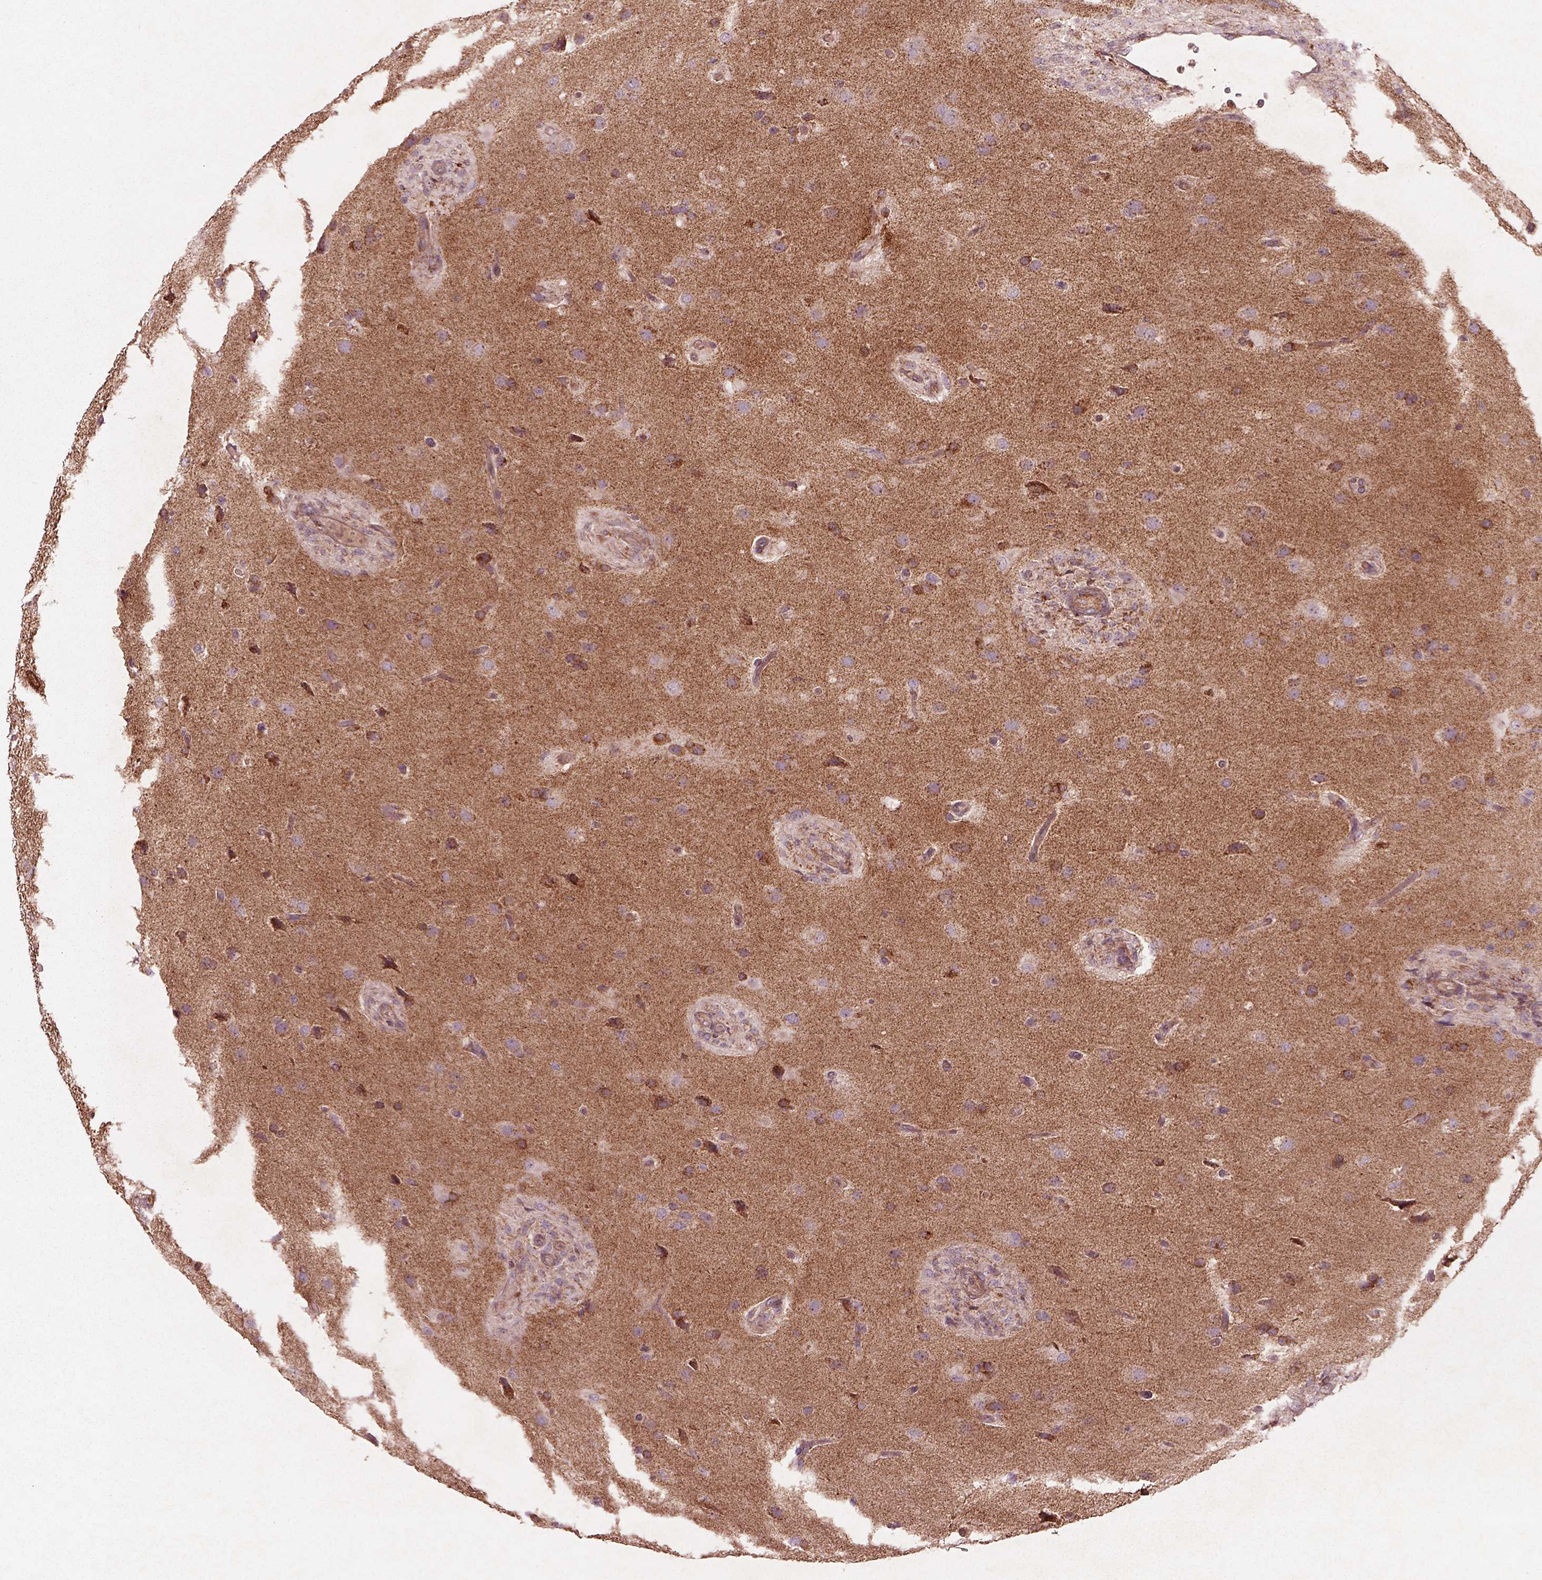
{"staining": {"intensity": "weak", "quantity": ">75%", "location": "cytoplasmic/membranous"}, "tissue": "glioma", "cell_type": "Tumor cells", "image_type": "cancer", "snomed": [{"axis": "morphology", "description": "Glioma, malignant, High grade"}, {"axis": "topography", "description": "Brain"}], "caption": "This histopathology image reveals immunohistochemistry (IHC) staining of human glioma, with low weak cytoplasmic/membranous positivity in about >75% of tumor cells.", "gene": "SLC25A5", "patient": {"sex": "male", "age": 68}}